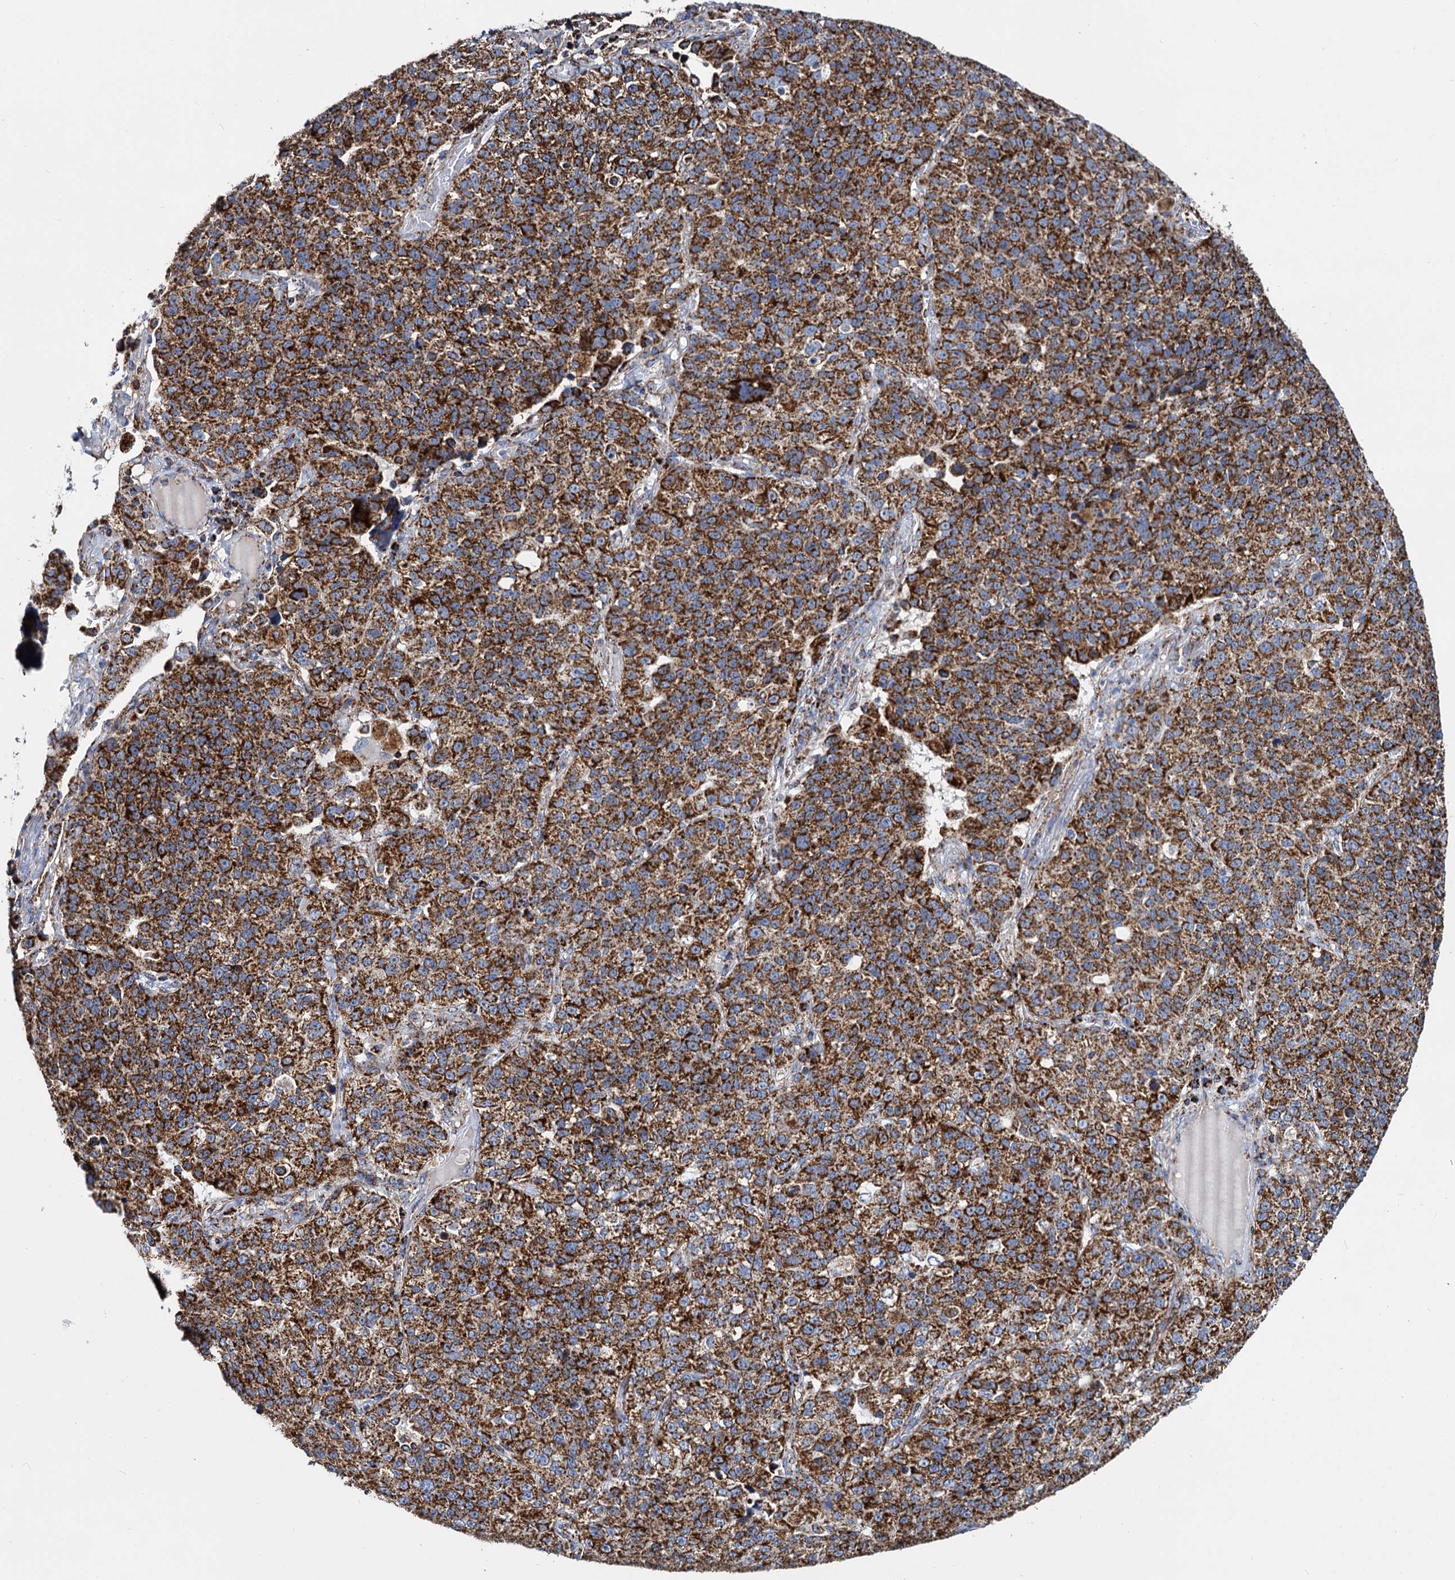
{"staining": {"intensity": "strong", "quantity": ">75%", "location": "cytoplasmic/membranous"}, "tissue": "lung cancer", "cell_type": "Tumor cells", "image_type": "cancer", "snomed": [{"axis": "morphology", "description": "Adenocarcinoma, NOS"}, {"axis": "topography", "description": "Lung"}], "caption": "Immunohistochemical staining of human lung adenocarcinoma shows high levels of strong cytoplasmic/membranous staining in approximately >75% of tumor cells. (Brightfield microscopy of DAB IHC at high magnification).", "gene": "TIMM10", "patient": {"sex": "male", "age": 49}}